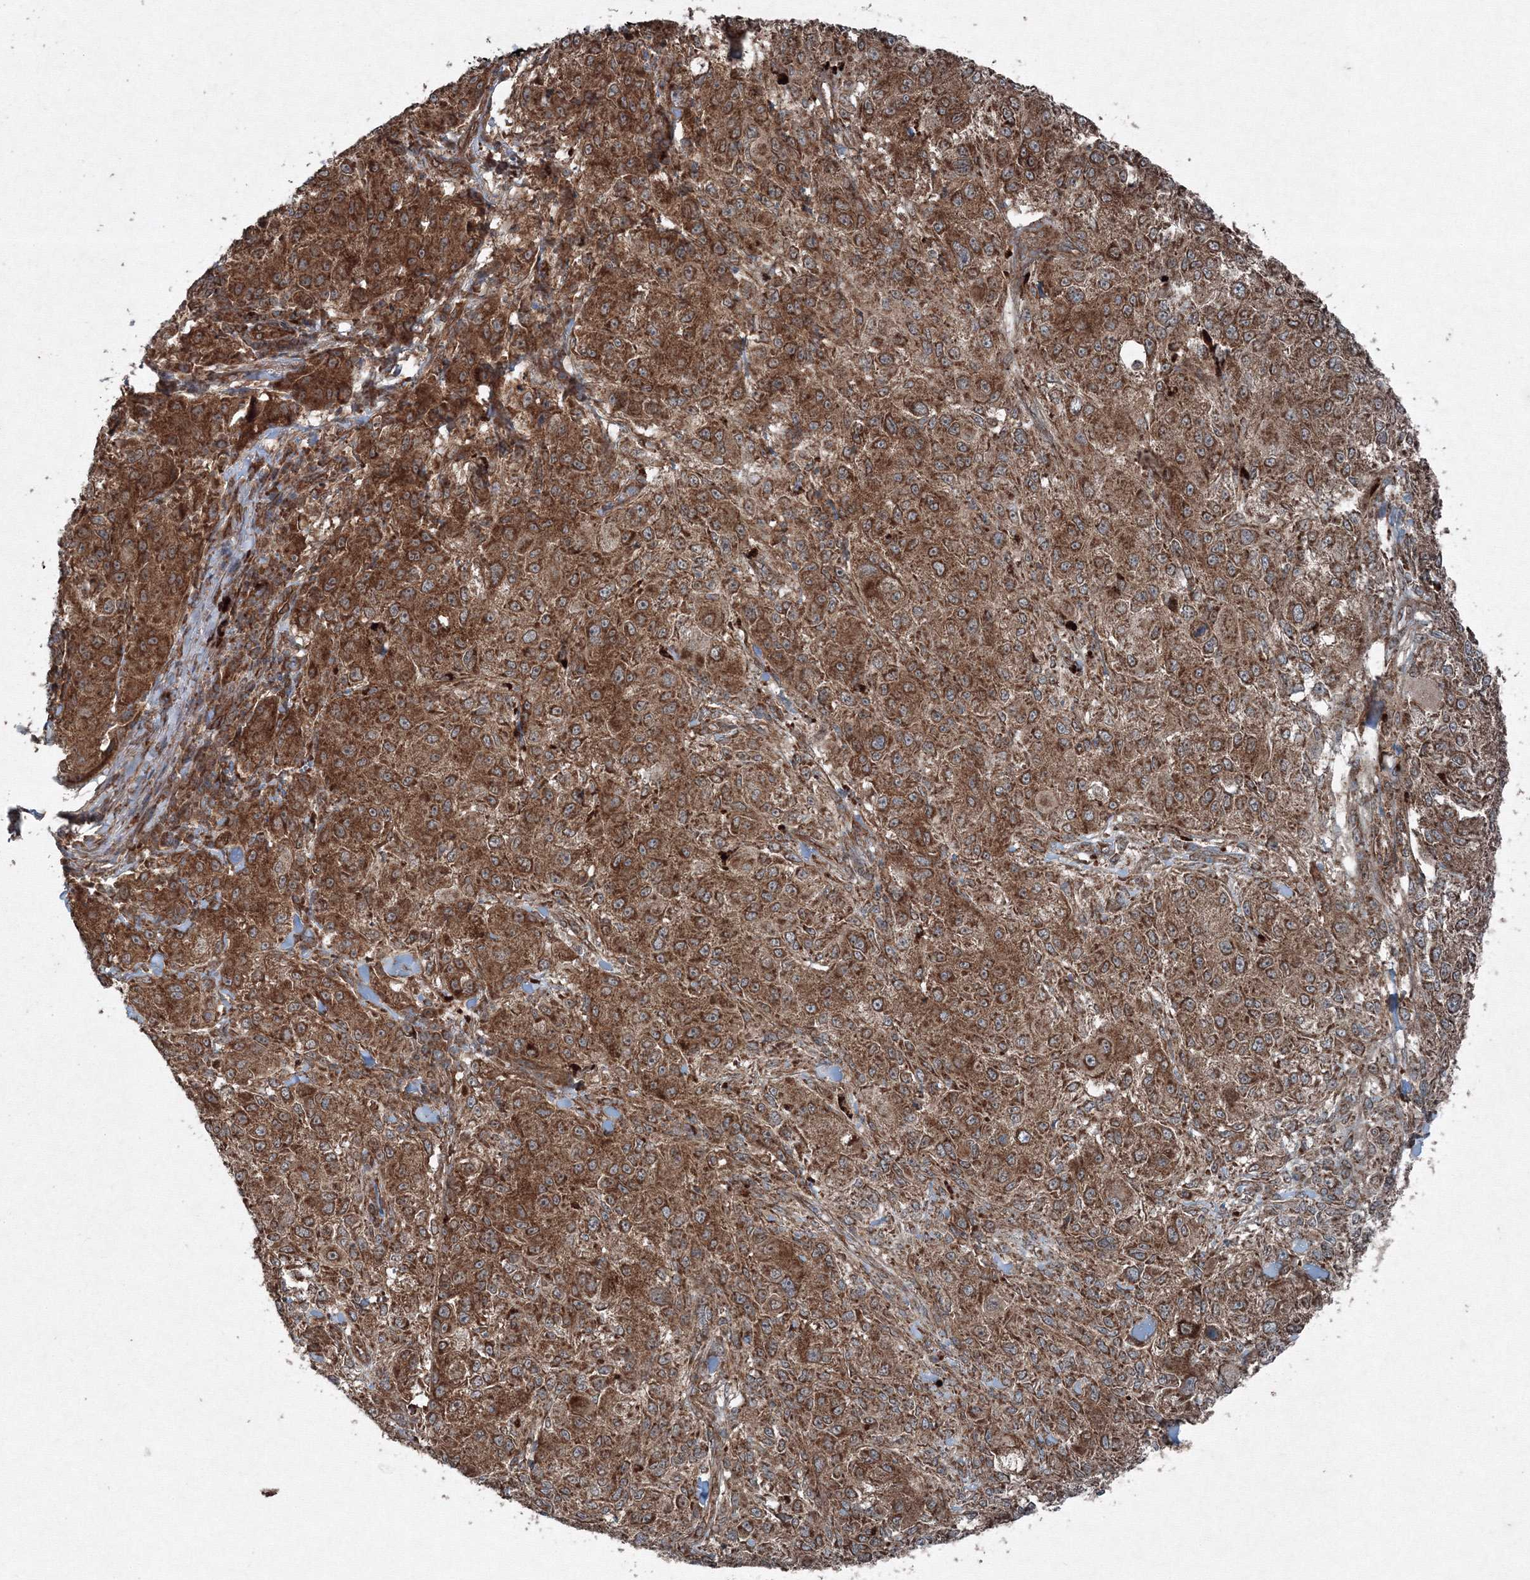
{"staining": {"intensity": "strong", "quantity": ">75%", "location": "cytoplasmic/membranous"}, "tissue": "melanoma", "cell_type": "Tumor cells", "image_type": "cancer", "snomed": [{"axis": "morphology", "description": "Necrosis, NOS"}, {"axis": "morphology", "description": "Malignant melanoma, NOS"}, {"axis": "topography", "description": "Skin"}], "caption": "Immunohistochemistry image of neoplastic tissue: human melanoma stained using immunohistochemistry displays high levels of strong protein expression localized specifically in the cytoplasmic/membranous of tumor cells, appearing as a cytoplasmic/membranous brown color.", "gene": "COPS7B", "patient": {"sex": "female", "age": 87}}